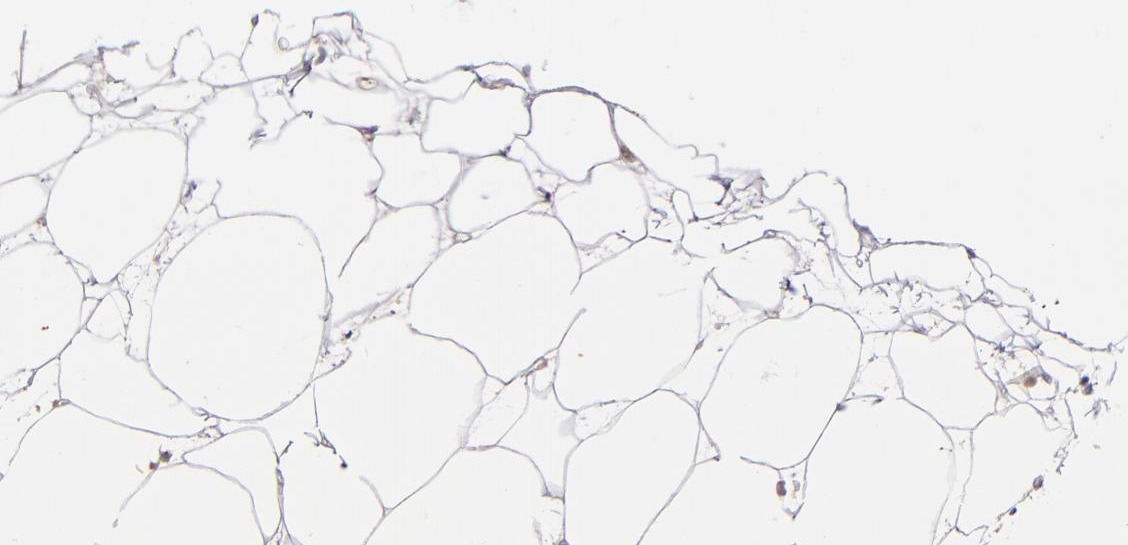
{"staining": {"intensity": "negative", "quantity": "none", "location": "none"}, "tissue": "adipose tissue", "cell_type": "Adipocytes", "image_type": "normal", "snomed": [{"axis": "morphology", "description": "Normal tissue, NOS"}, {"axis": "topography", "description": "Breast"}], "caption": "A high-resolution micrograph shows IHC staining of unremarkable adipose tissue, which shows no significant expression in adipocytes.", "gene": "ITGB5", "patient": {"sex": "female", "age": 22}}